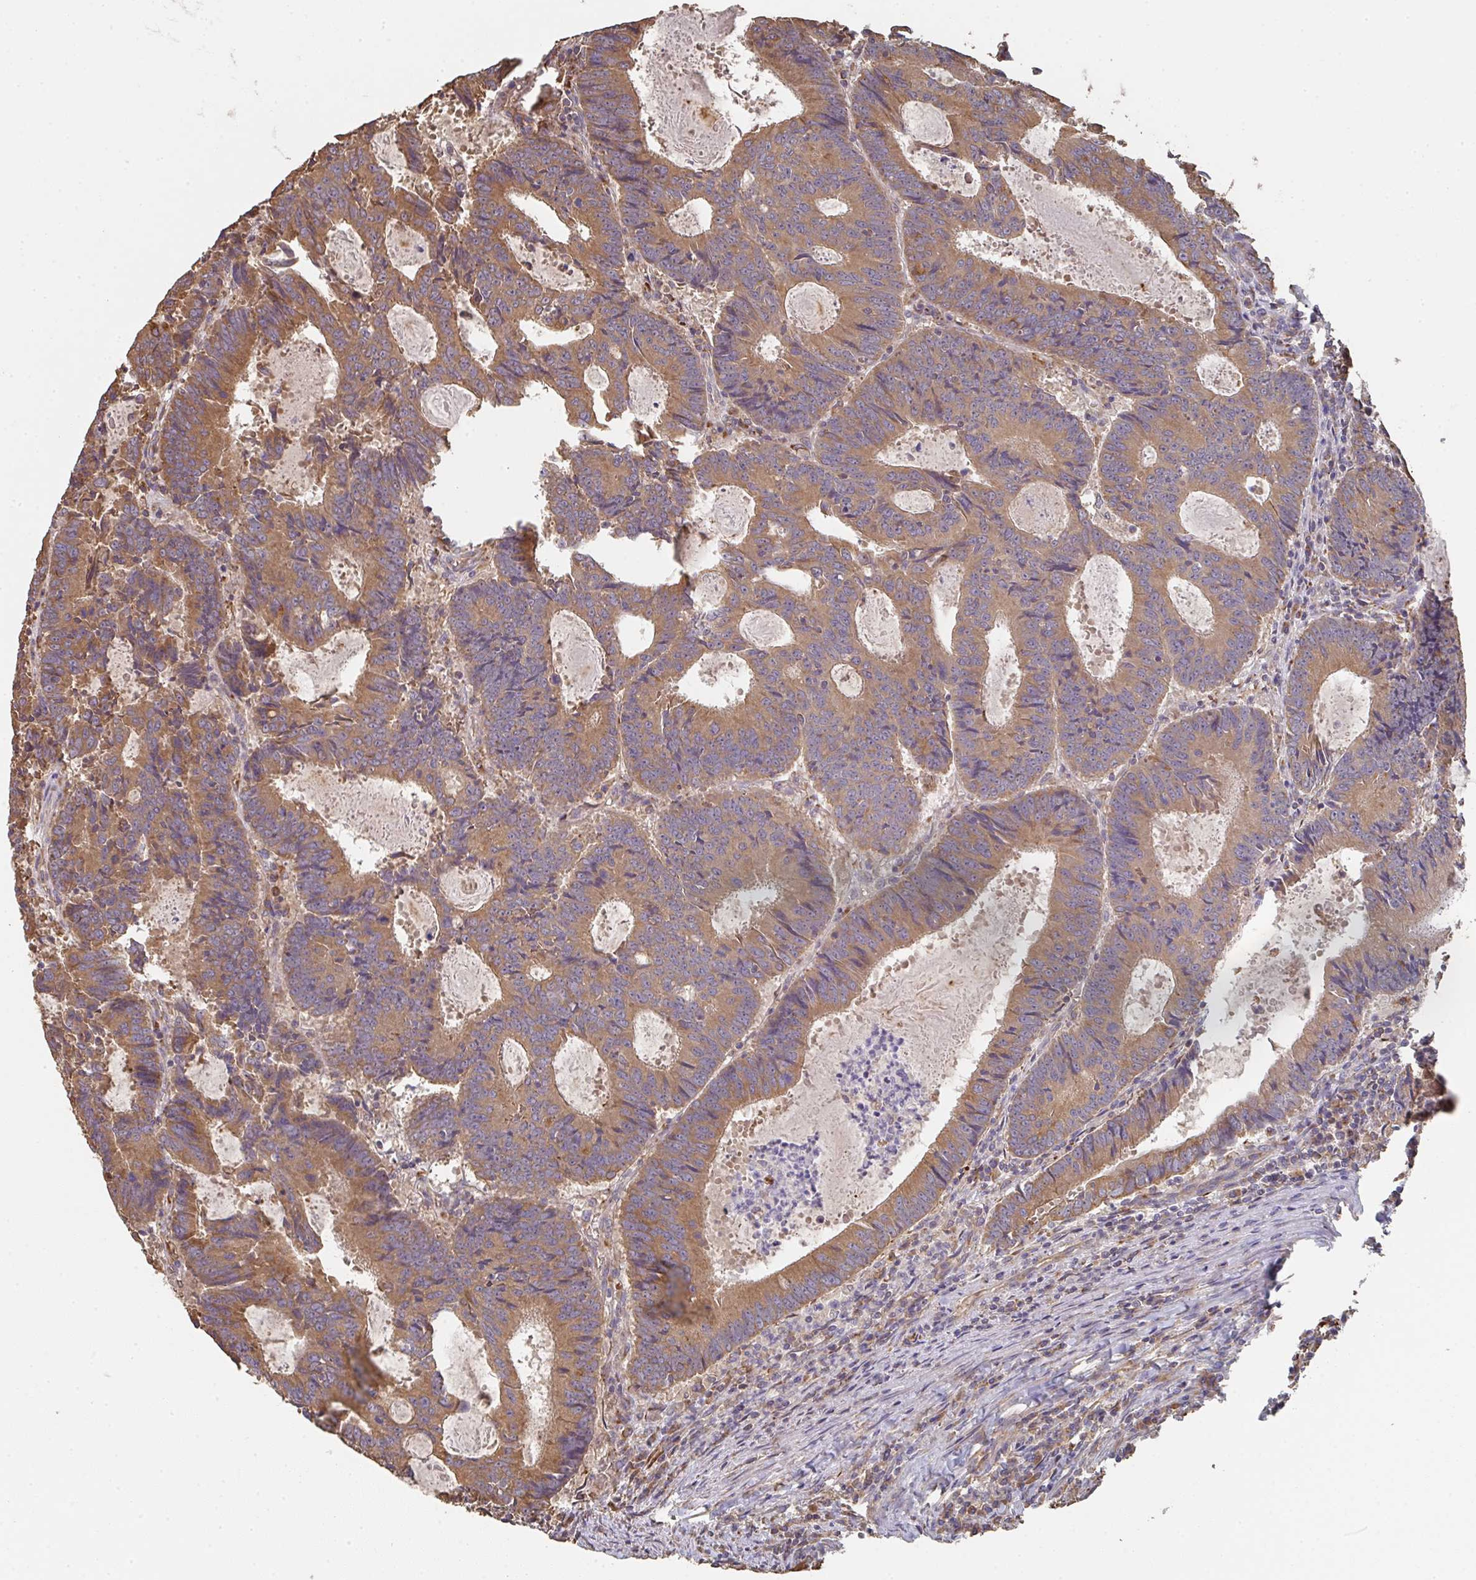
{"staining": {"intensity": "moderate", "quantity": ">75%", "location": "cytoplasmic/membranous"}, "tissue": "colorectal cancer", "cell_type": "Tumor cells", "image_type": "cancer", "snomed": [{"axis": "morphology", "description": "Adenocarcinoma, NOS"}, {"axis": "topography", "description": "Colon"}], "caption": "Immunohistochemistry image of neoplastic tissue: colorectal cancer (adenocarcinoma) stained using immunohistochemistry (IHC) exhibits medium levels of moderate protein expression localized specifically in the cytoplasmic/membranous of tumor cells, appearing as a cytoplasmic/membranous brown color.", "gene": "POLG", "patient": {"sex": "male", "age": 67}}